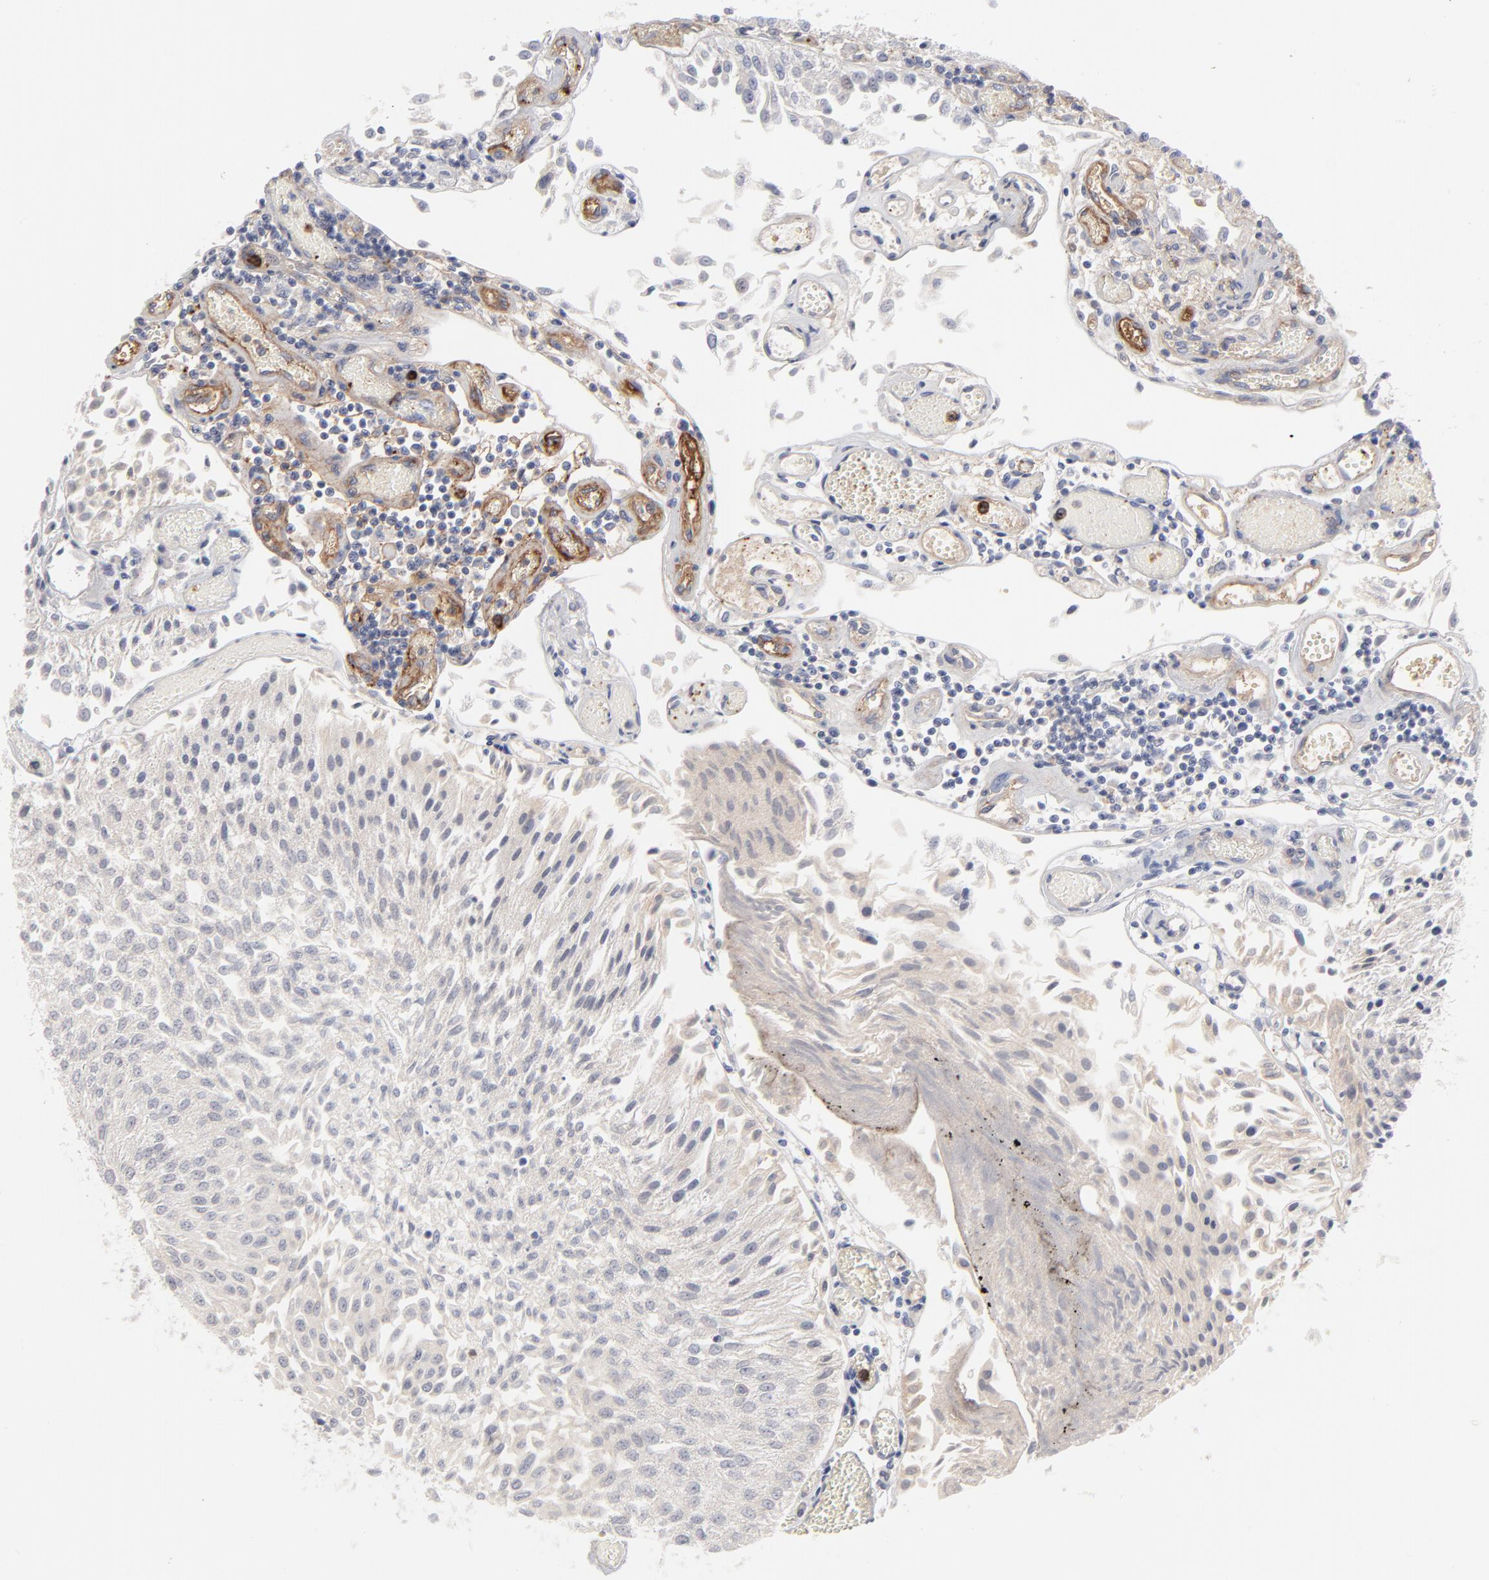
{"staining": {"intensity": "negative", "quantity": "none", "location": "none"}, "tissue": "urothelial cancer", "cell_type": "Tumor cells", "image_type": "cancer", "snomed": [{"axis": "morphology", "description": "Urothelial carcinoma, Low grade"}, {"axis": "topography", "description": "Urinary bladder"}], "caption": "Tumor cells are negative for protein expression in human urothelial cancer. (DAB immunohistochemistry, high magnification).", "gene": "CCR3", "patient": {"sex": "male", "age": 86}}